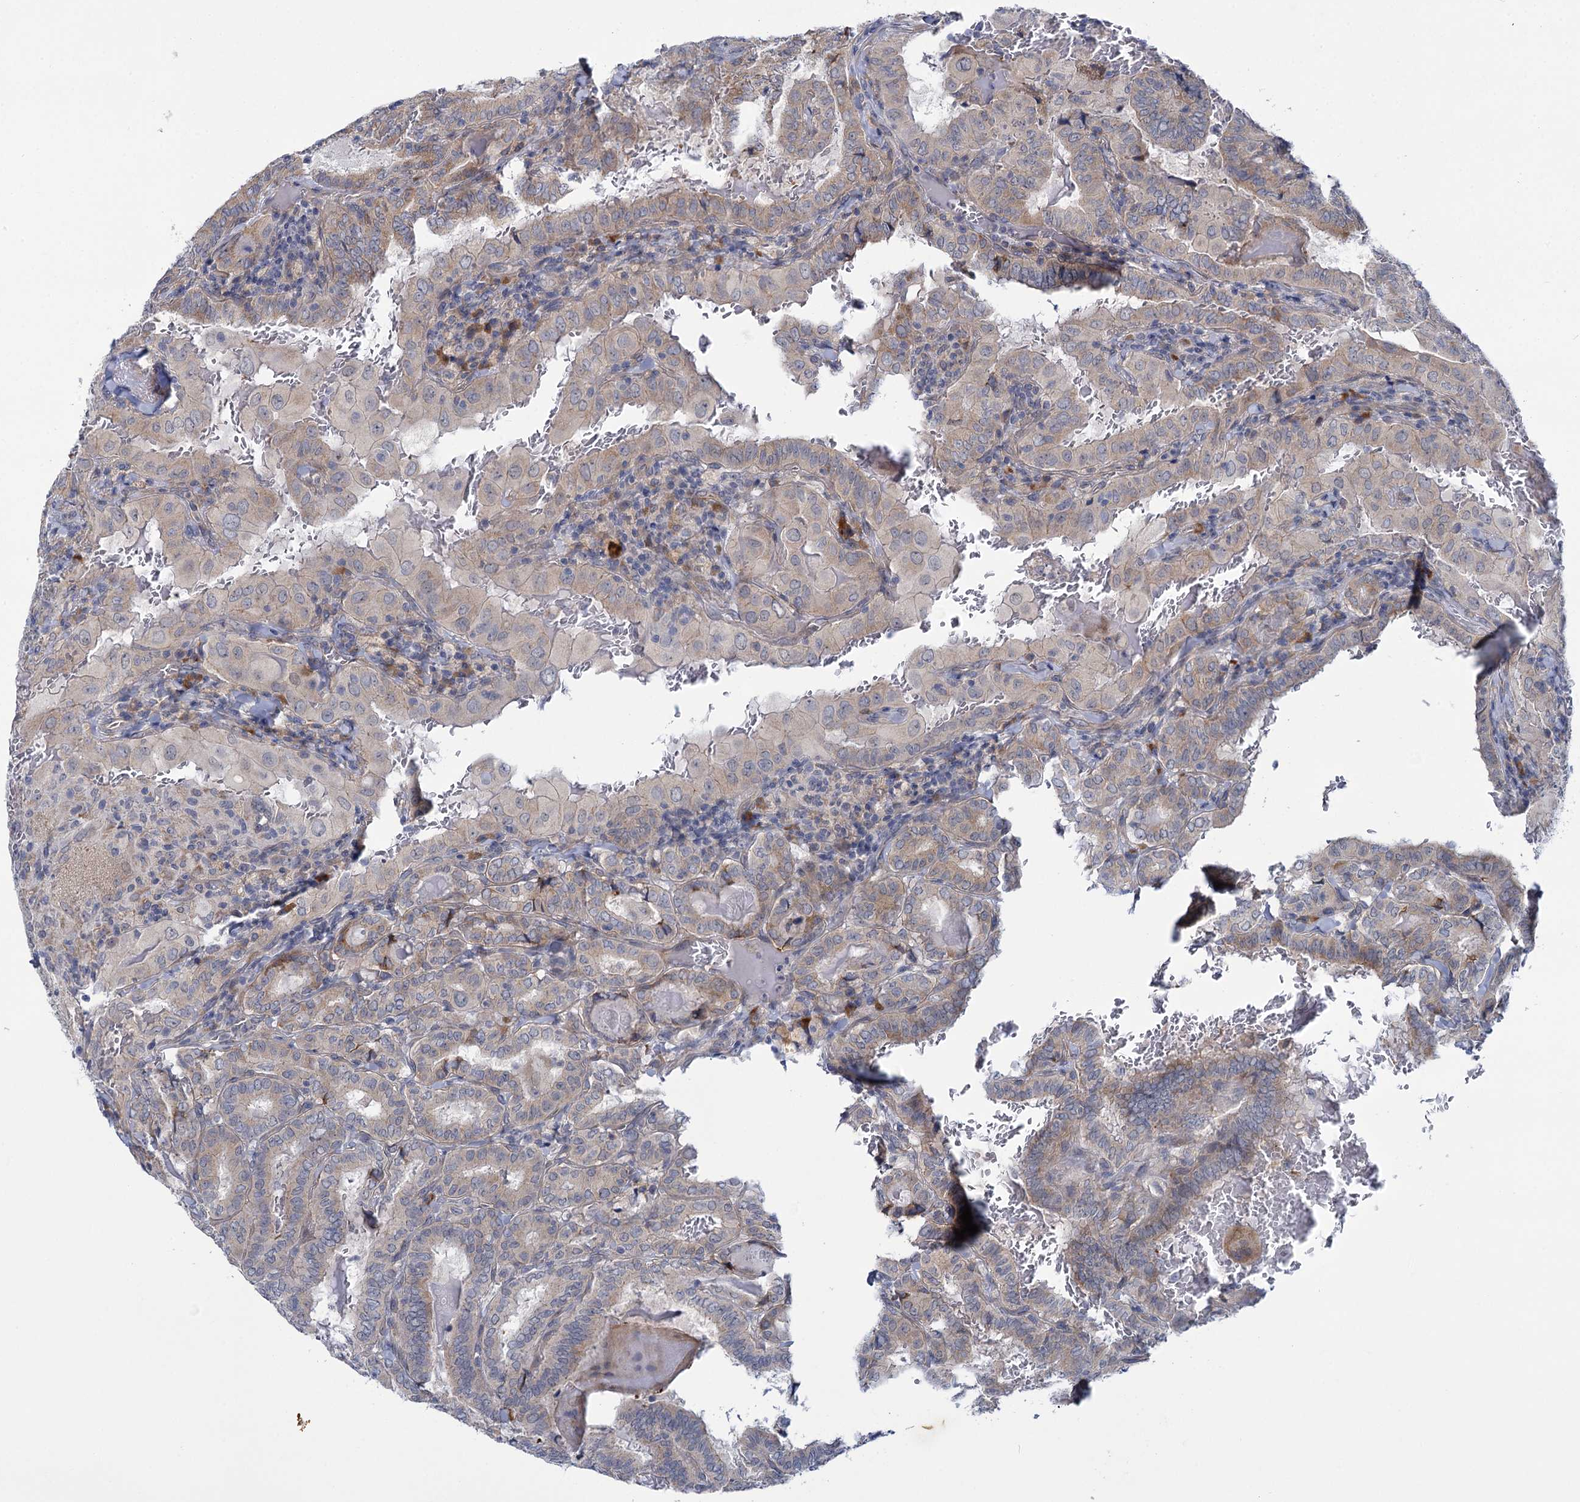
{"staining": {"intensity": "weak", "quantity": "<25%", "location": "cytoplasmic/membranous"}, "tissue": "thyroid cancer", "cell_type": "Tumor cells", "image_type": "cancer", "snomed": [{"axis": "morphology", "description": "Papillary adenocarcinoma, NOS"}, {"axis": "topography", "description": "Thyroid gland"}], "caption": "This histopathology image is of thyroid papillary adenocarcinoma stained with immunohistochemistry to label a protein in brown with the nuclei are counter-stained blue. There is no positivity in tumor cells. (Stains: DAB immunohistochemistry with hematoxylin counter stain, Microscopy: brightfield microscopy at high magnification).", "gene": "MBLAC2", "patient": {"sex": "female", "age": 72}}